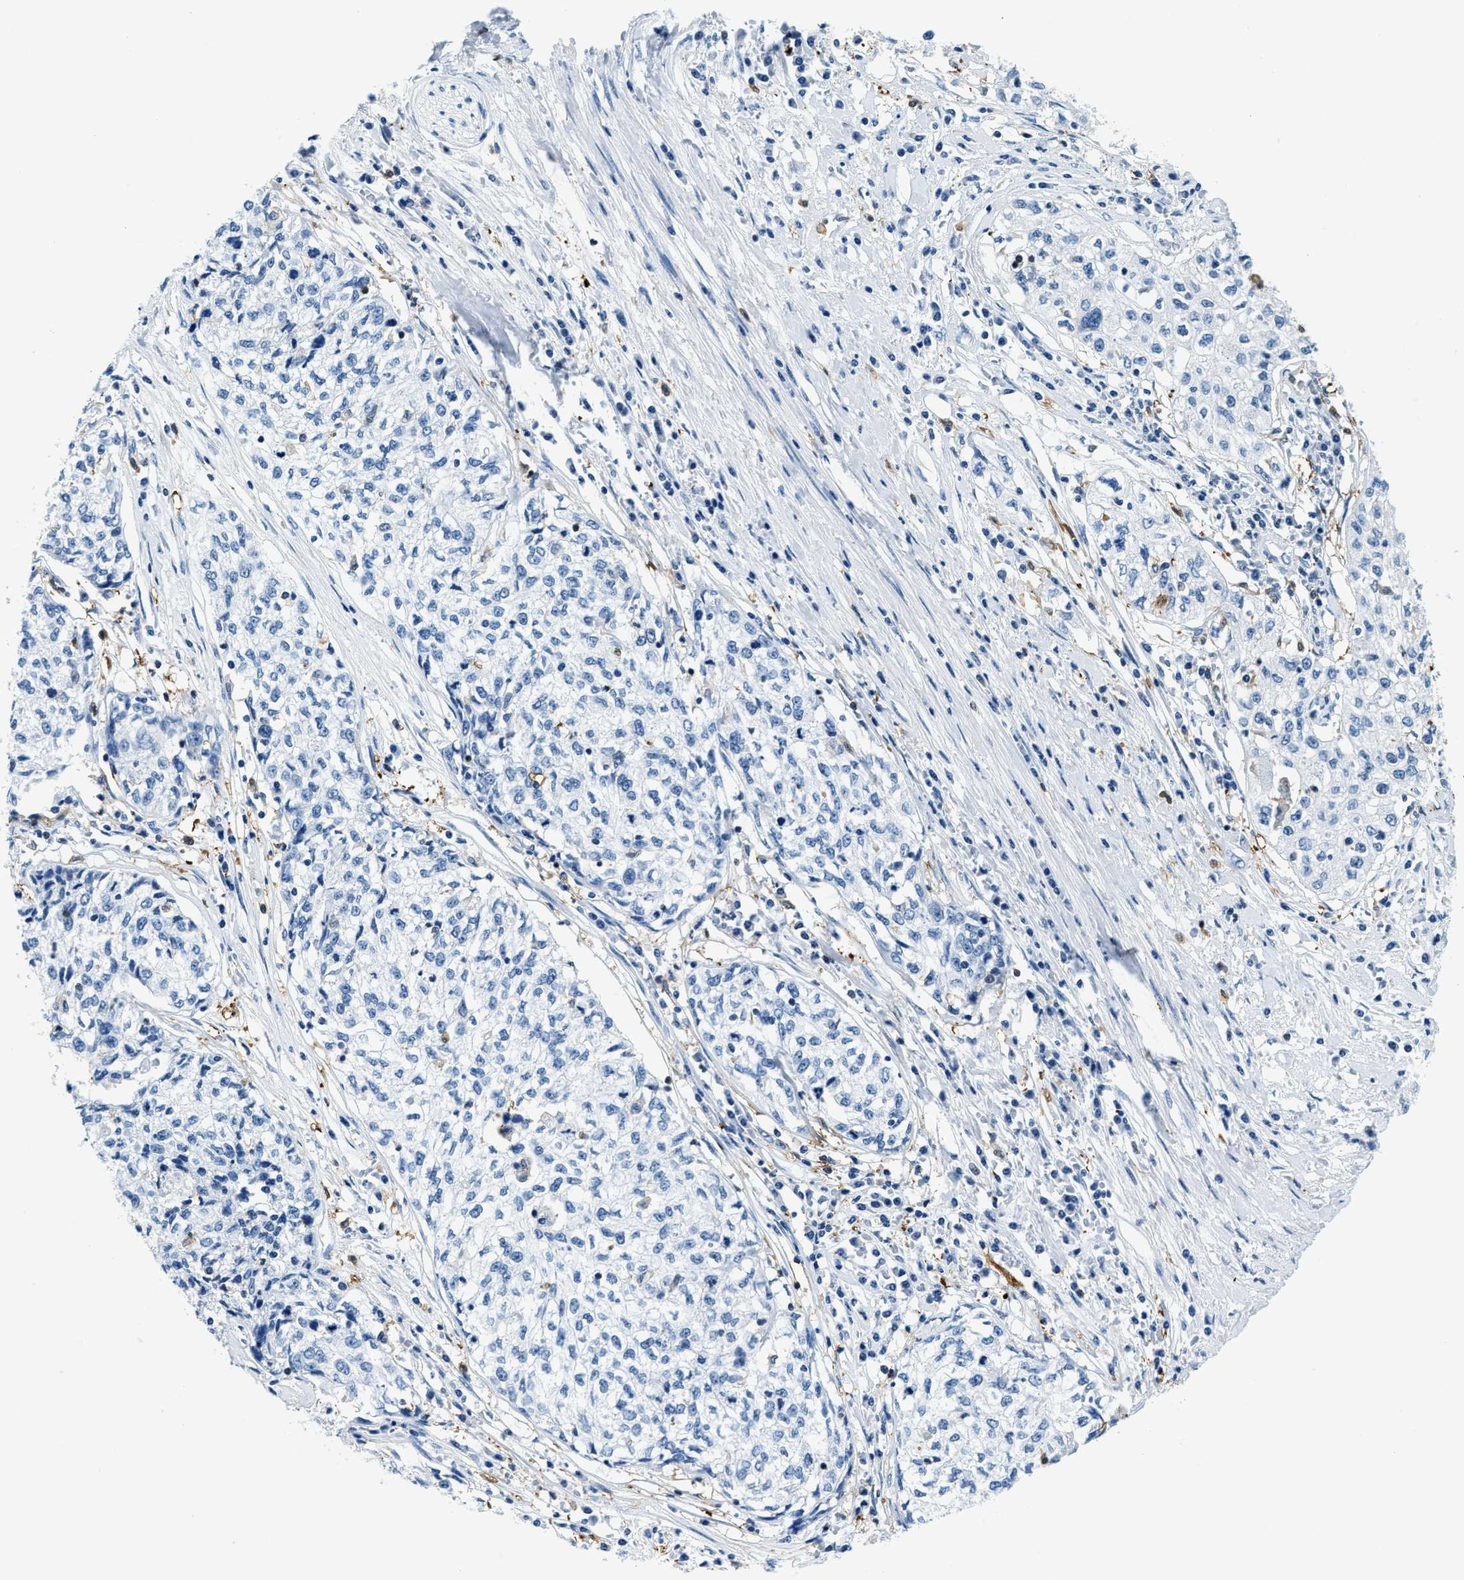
{"staining": {"intensity": "negative", "quantity": "none", "location": "none"}, "tissue": "cervical cancer", "cell_type": "Tumor cells", "image_type": "cancer", "snomed": [{"axis": "morphology", "description": "Squamous cell carcinoma, NOS"}, {"axis": "topography", "description": "Cervix"}], "caption": "An image of squamous cell carcinoma (cervical) stained for a protein exhibits no brown staining in tumor cells.", "gene": "CAPG", "patient": {"sex": "female", "age": 57}}